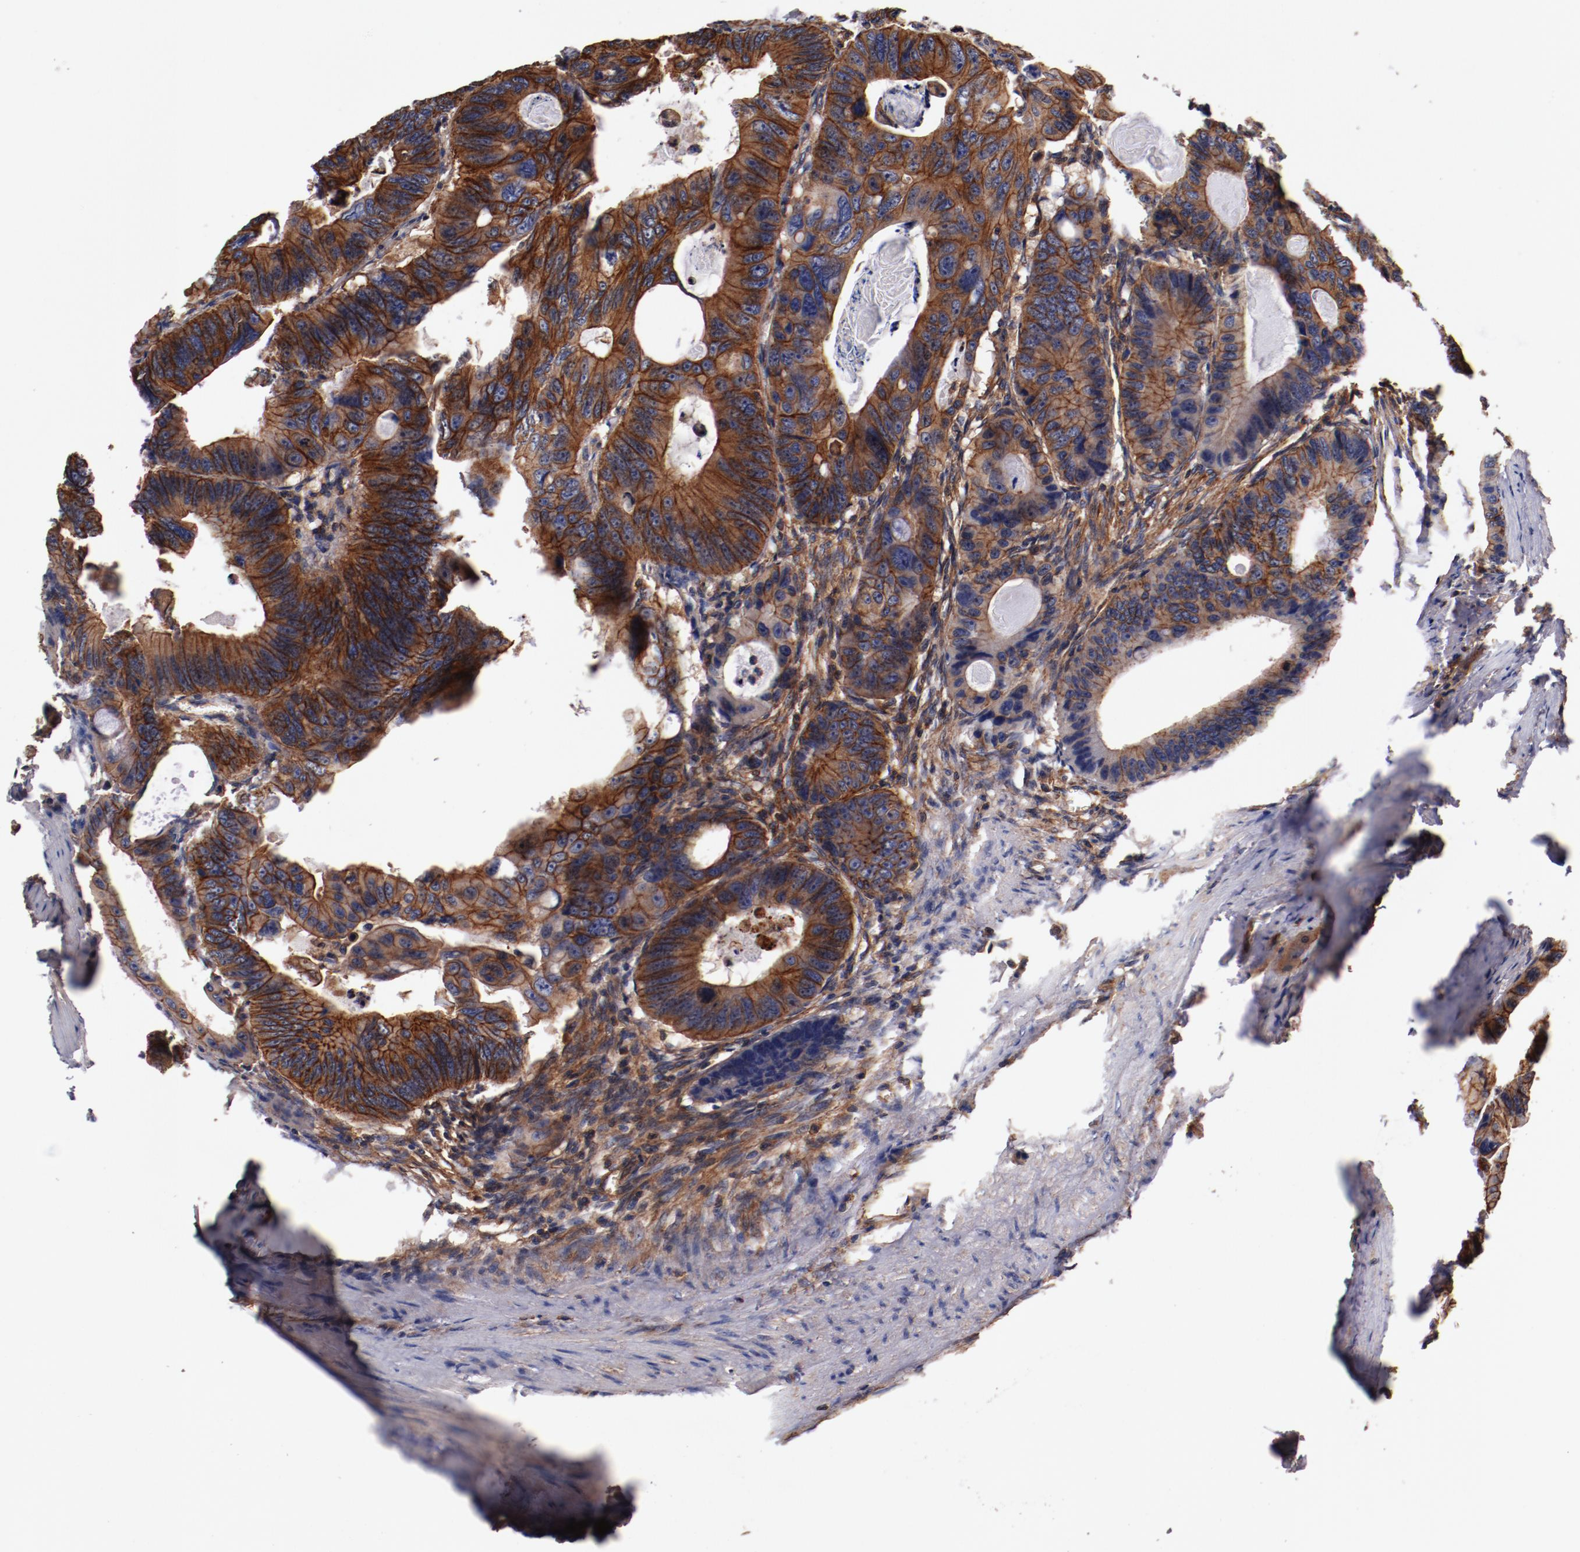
{"staining": {"intensity": "strong", "quantity": ">75%", "location": "cytoplasmic/membranous"}, "tissue": "colorectal cancer", "cell_type": "Tumor cells", "image_type": "cancer", "snomed": [{"axis": "morphology", "description": "Adenocarcinoma, NOS"}, {"axis": "topography", "description": "Colon"}], "caption": "Colorectal cancer (adenocarcinoma) stained with DAB IHC reveals high levels of strong cytoplasmic/membranous positivity in approximately >75% of tumor cells.", "gene": "TMOD3", "patient": {"sex": "female", "age": 55}}